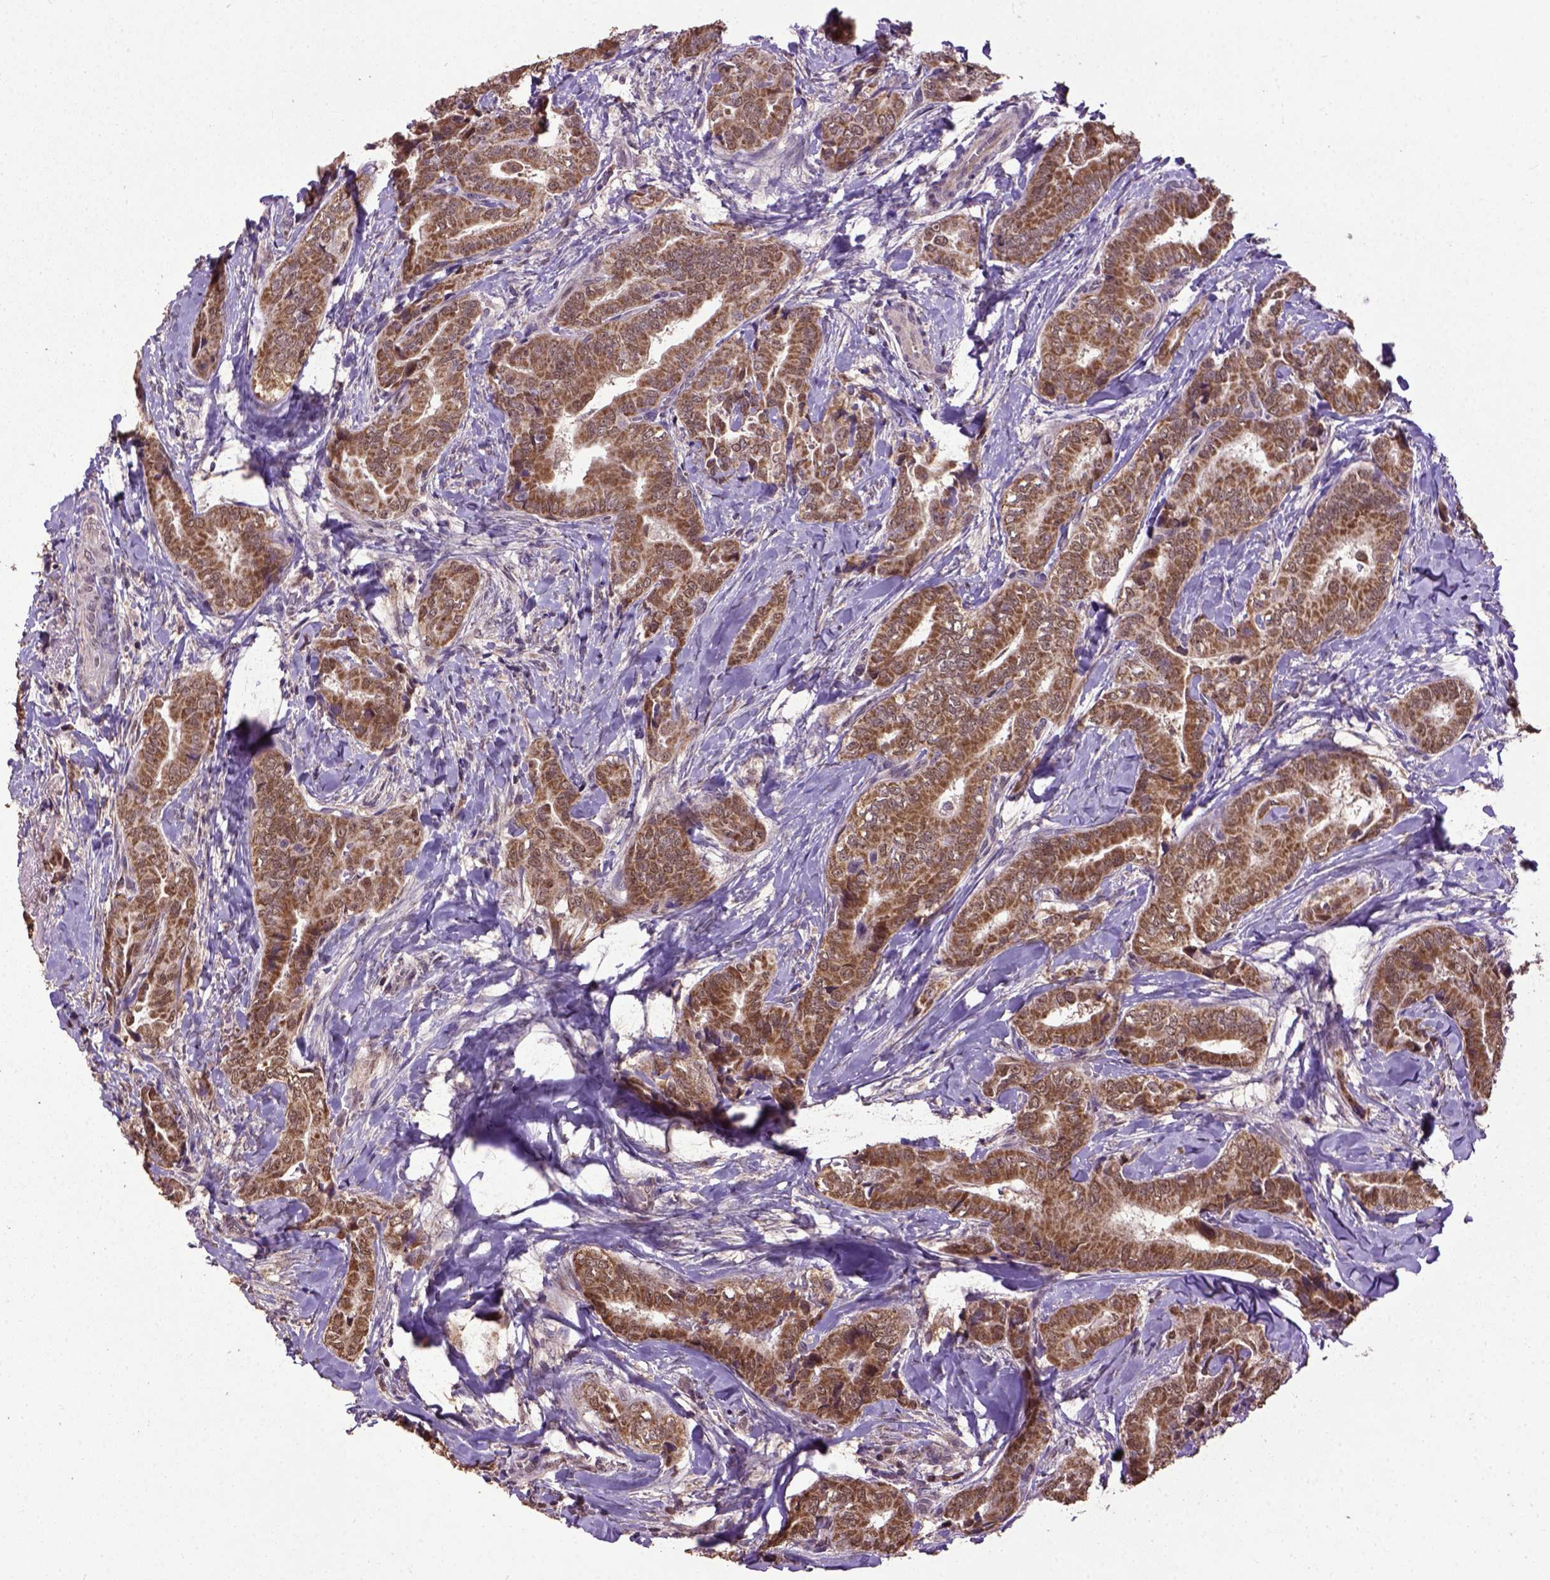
{"staining": {"intensity": "moderate", "quantity": ">75%", "location": "cytoplasmic/membranous,nuclear"}, "tissue": "thyroid cancer", "cell_type": "Tumor cells", "image_type": "cancer", "snomed": [{"axis": "morphology", "description": "Papillary adenocarcinoma, NOS"}, {"axis": "topography", "description": "Thyroid gland"}], "caption": "Immunohistochemistry (IHC) image of neoplastic tissue: thyroid cancer stained using immunohistochemistry reveals medium levels of moderate protein expression localized specifically in the cytoplasmic/membranous and nuclear of tumor cells, appearing as a cytoplasmic/membranous and nuclear brown color.", "gene": "UBA3", "patient": {"sex": "male", "age": 61}}